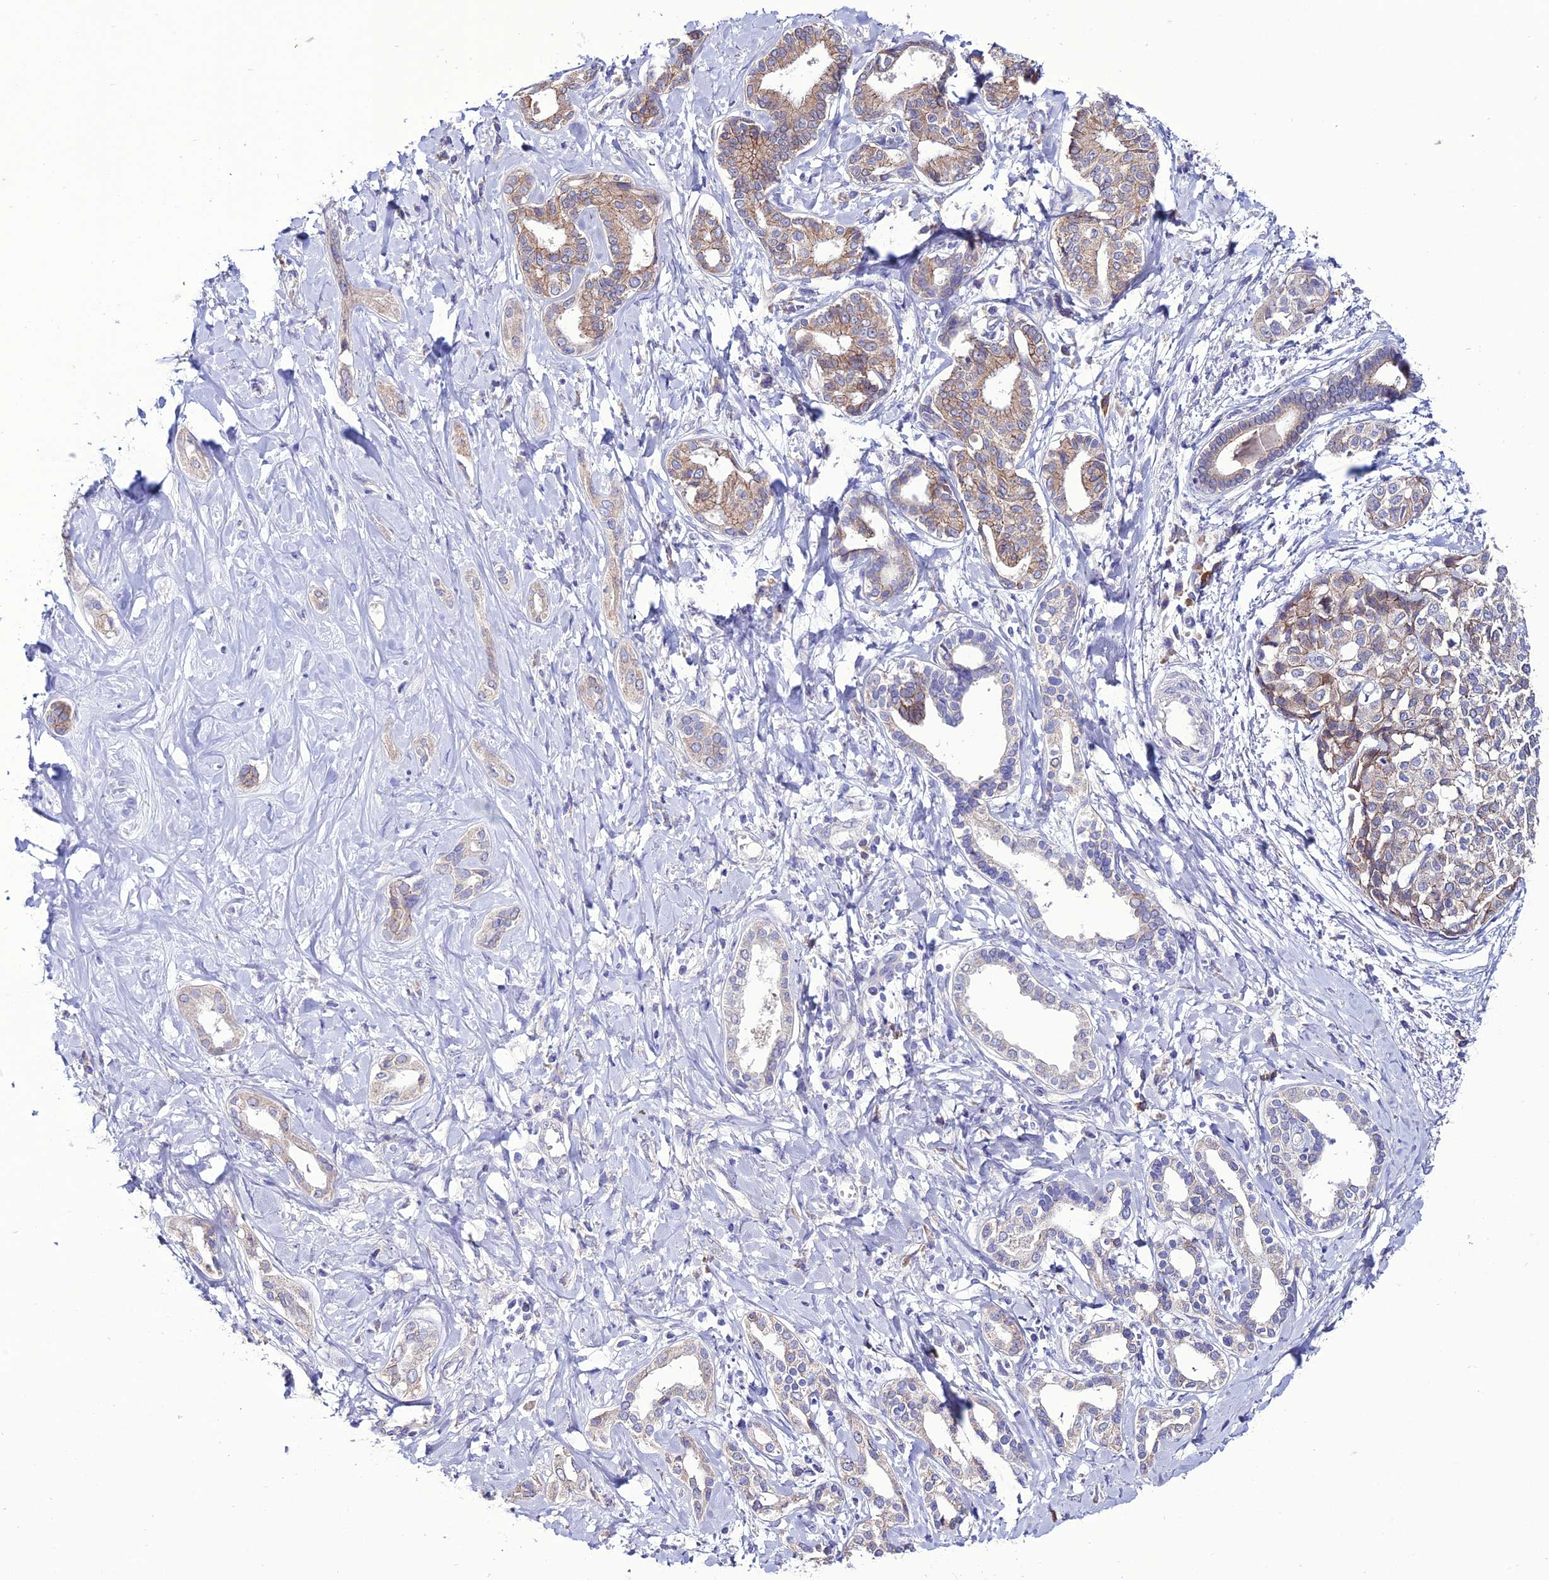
{"staining": {"intensity": "moderate", "quantity": "25%-75%", "location": "cytoplasmic/membranous"}, "tissue": "liver cancer", "cell_type": "Tumor cells", "image_type": "cancer", "snomed": [{"axis": "morphology", "description": "Cholangiocarcinoma"}, {"axis": "topography", "description": "Liver"}], "caption": "Tumor cells demonstrate medium levels of moderate cytoplasmic/membranous staining in about 25%-75% of cells in human liver cancer (cholangiocarcinoma).", "gene": "HOGA1", "patient": {"sex": "female", "age": 77}}